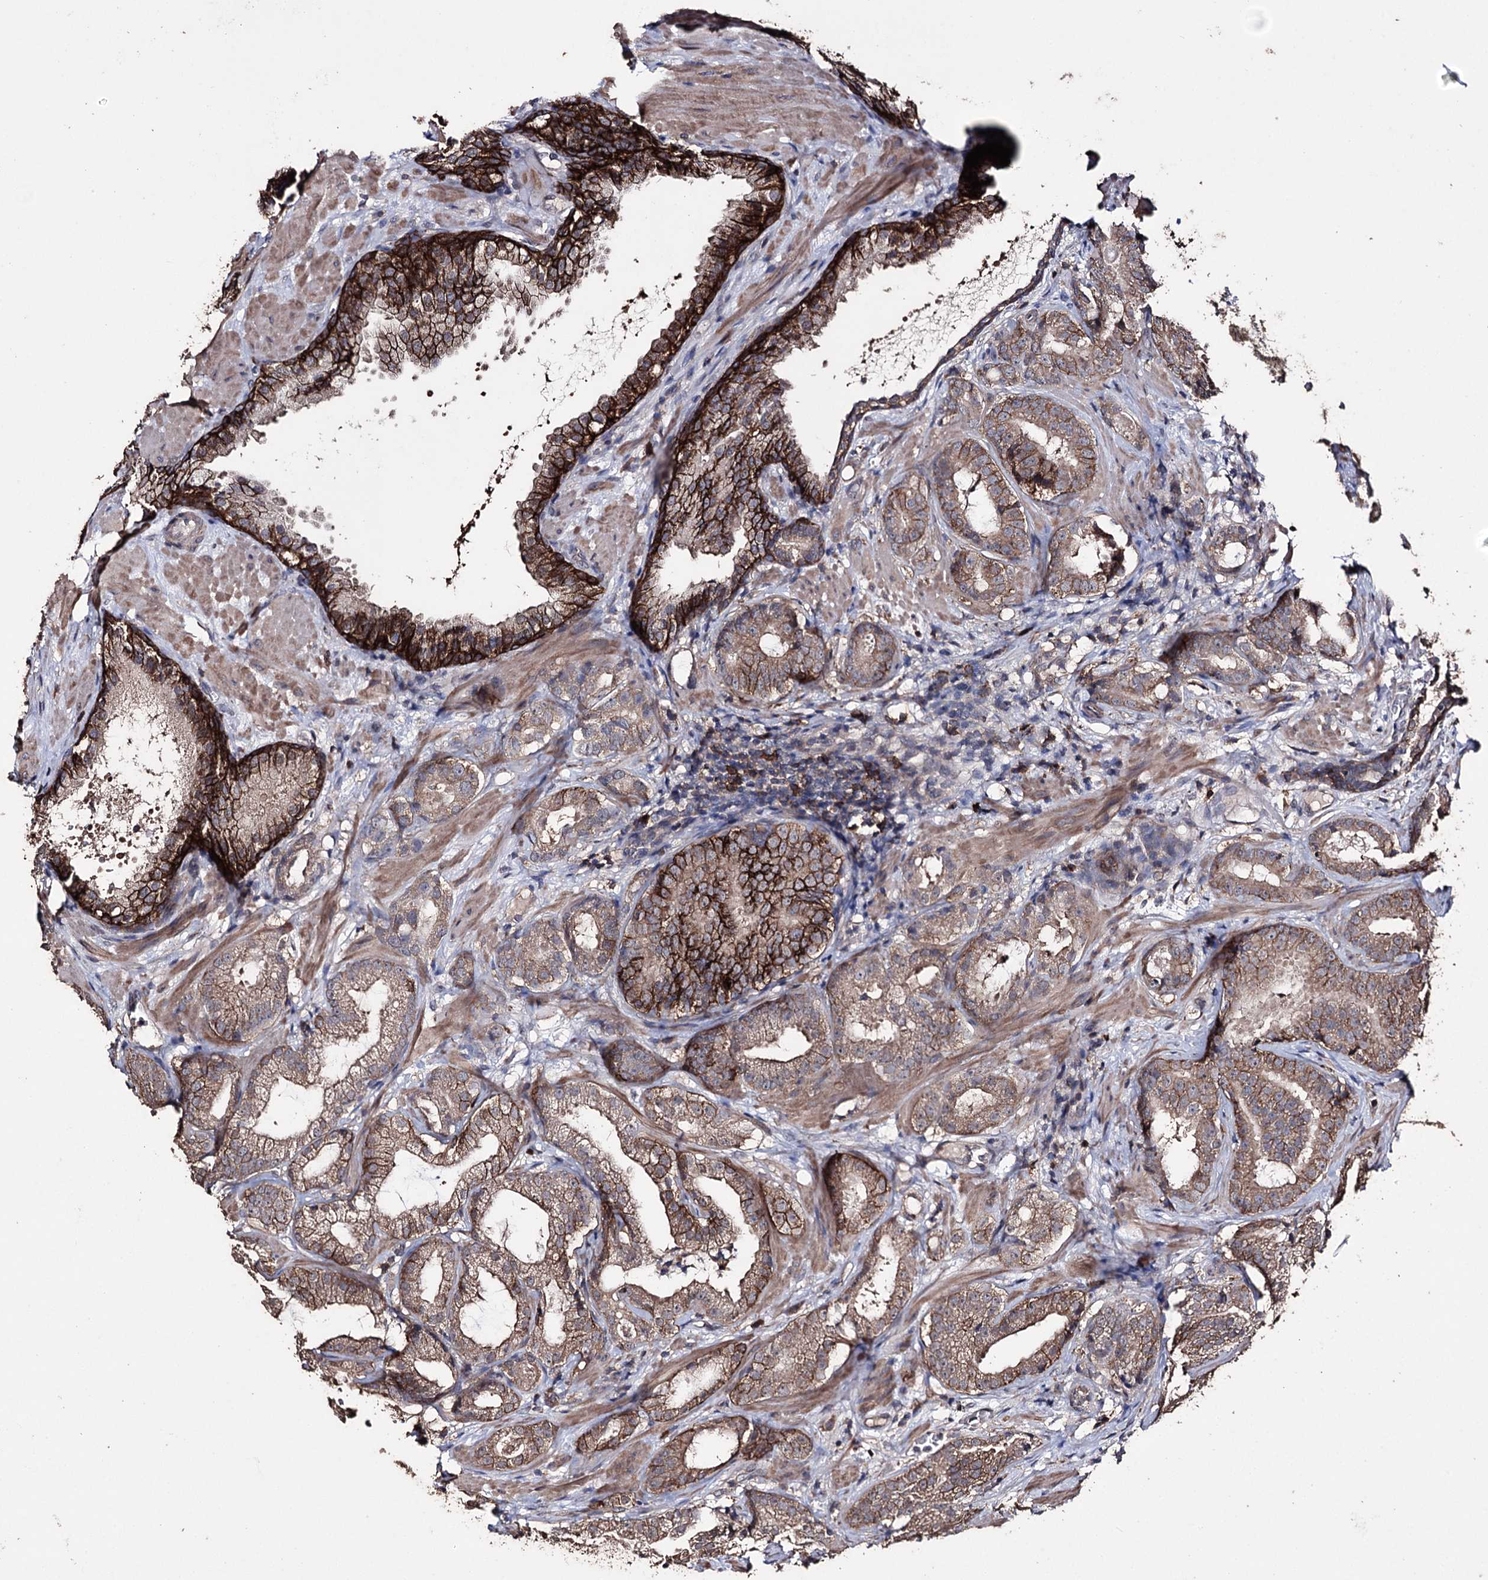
{"staining": {"intensity": "moderate", "quantity": ">75%", "location": "cytoplasmic/membranous"}, "tissue": "prostate cancer", "cell_type": "Tumor cells", "image_type": "cancer", "snomed": [{"axis": "morphology", "description": "Adenocarcinoma, High grade"}, {"axis": "topography", "description": "Prostate"}], "caption": "Prostate cancer stained for a protein (brown) demonstrates moderate cytoplasmic/membranous positive expression in approximately >75% of tumor cells.", "gene": "ZNF662", "patient": {"sex": "male", "age": 60}}